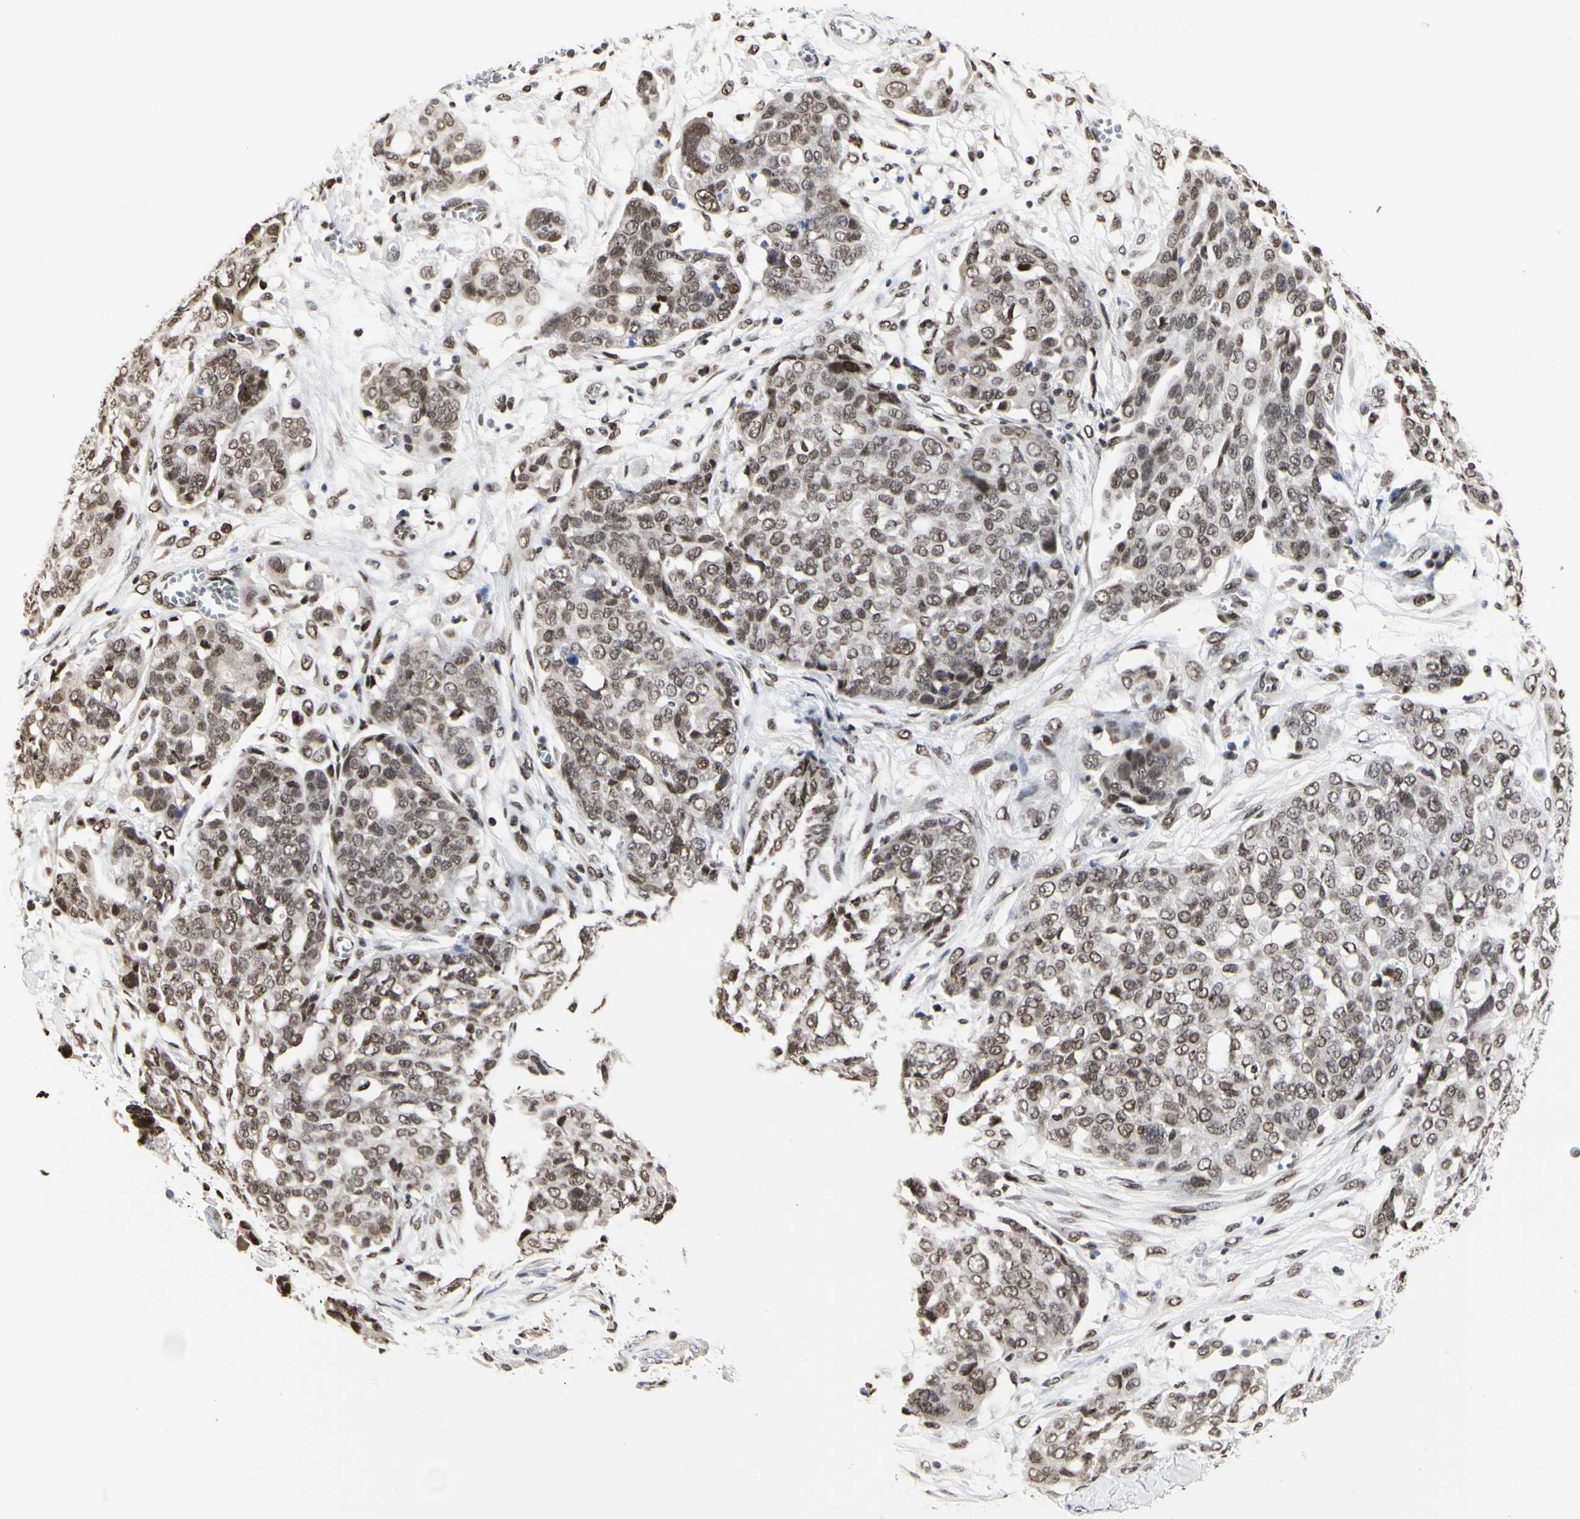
{"staining": {"intensity": "weak", "quantity": ">75%", "location": "nuclear"}, "tissue": "ovarian cancer", "cell_type": "Tumor cells", "image_type": "cancer", "snomed": [{"axis": "morphology", "description": "Cystadenocarcinoma, serous, NOS"}, {"axis": "topography", "description": "Soft tissue"}, {"axis": "topography", "description": "Ovary"}], "caption": "Ovarian cancer tissue displays weak nuclear staining in approximately >75% of tumor cells (DAB IHC with brightfield microscopy, high magnification).", "gene": "PRMT3", "patient": {"sex": "female", "age": 57}}